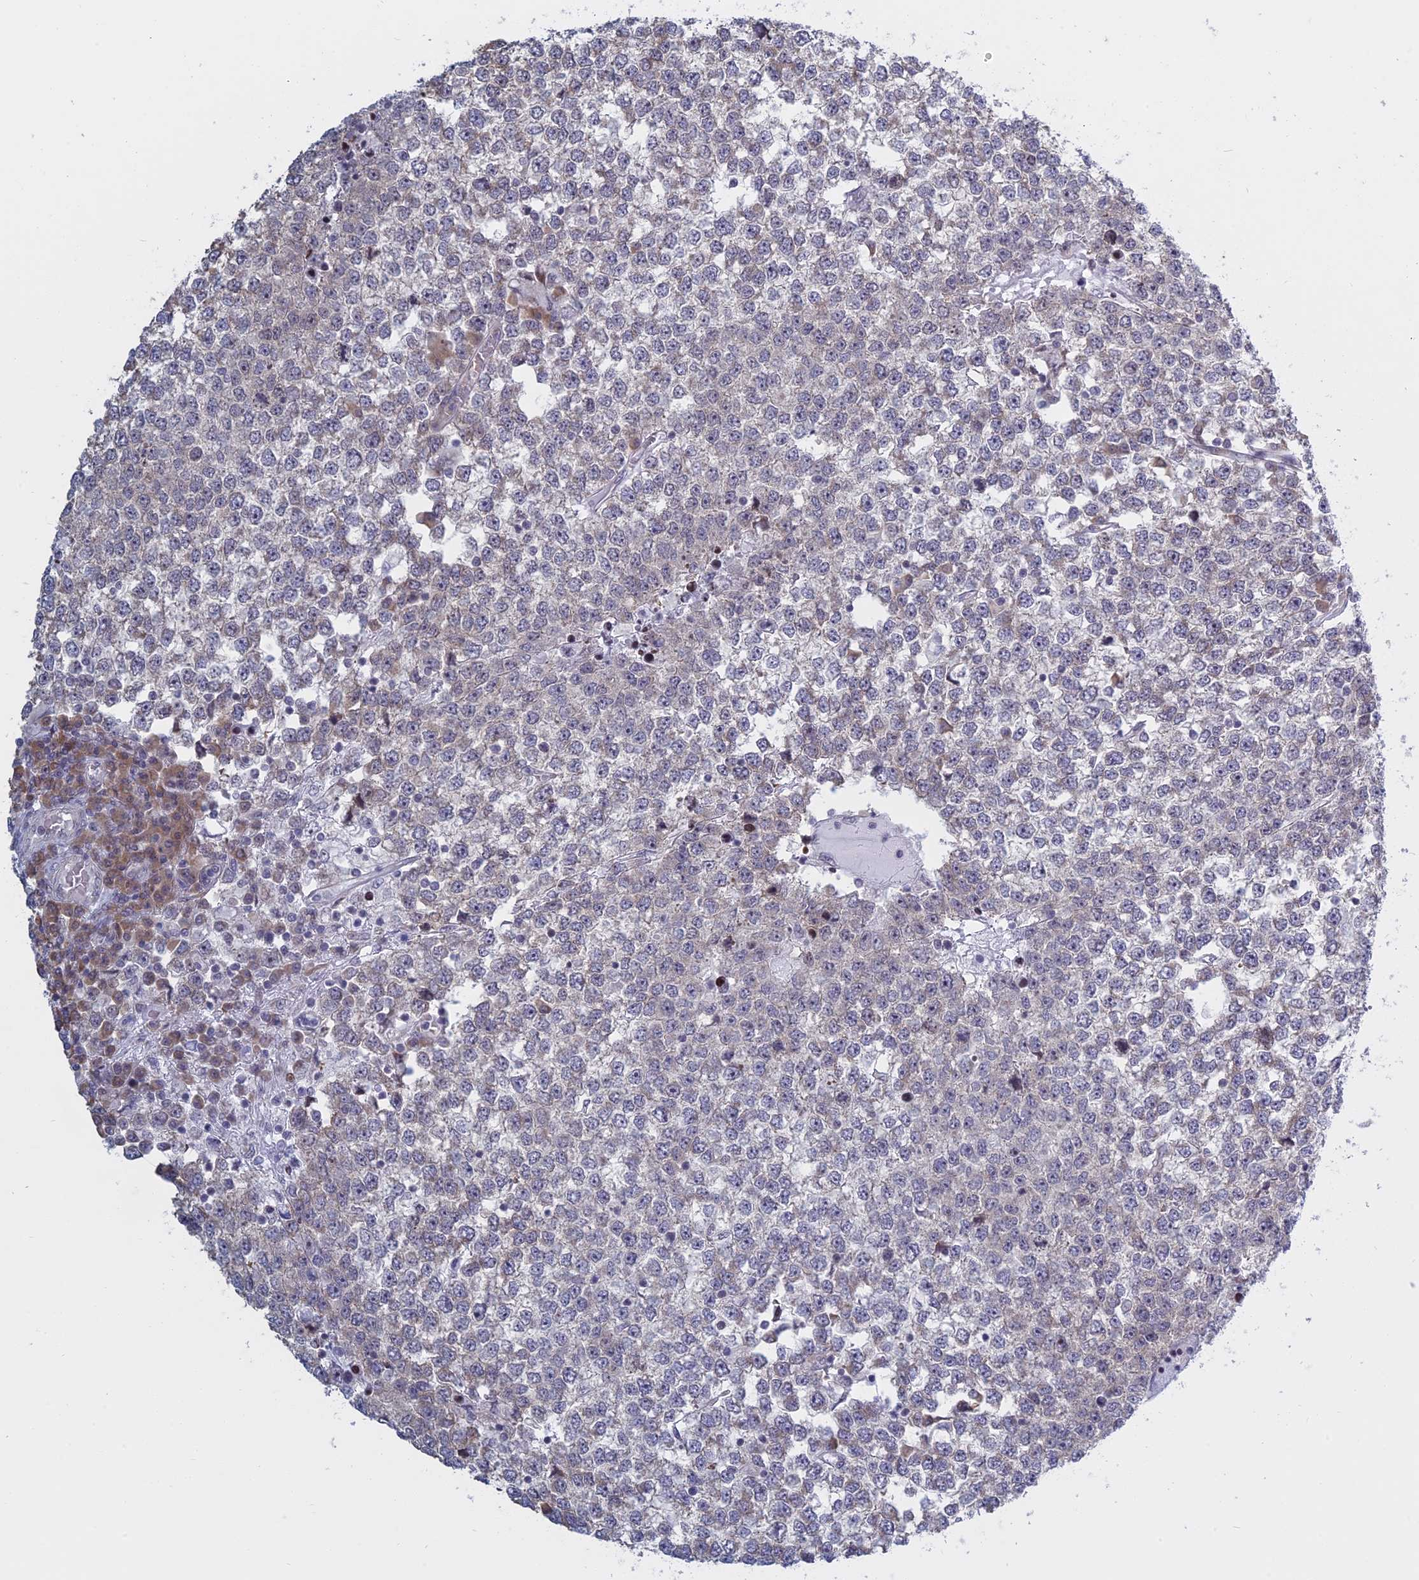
{"staining": {"intensity": "negative", "quantity": "none", "location": "none"}, "tissue": "testis cancer", "cell_type": "Tumor cells", "image_type": "cancer", "snomed": [{"axis": "morphology", "description": "Seminoma, NOS"}, {"axis": "topography", "description": "Testis"}], "caption": "IHC histopathology image of neoplastic tissue: seminoma (testis) stained with DAB reveals no significant protein positivity in tumor cells. Nuclei are stained in blue.", "gene": "RPS19BP1", "patient": {"sex": "male", "age": 65}}